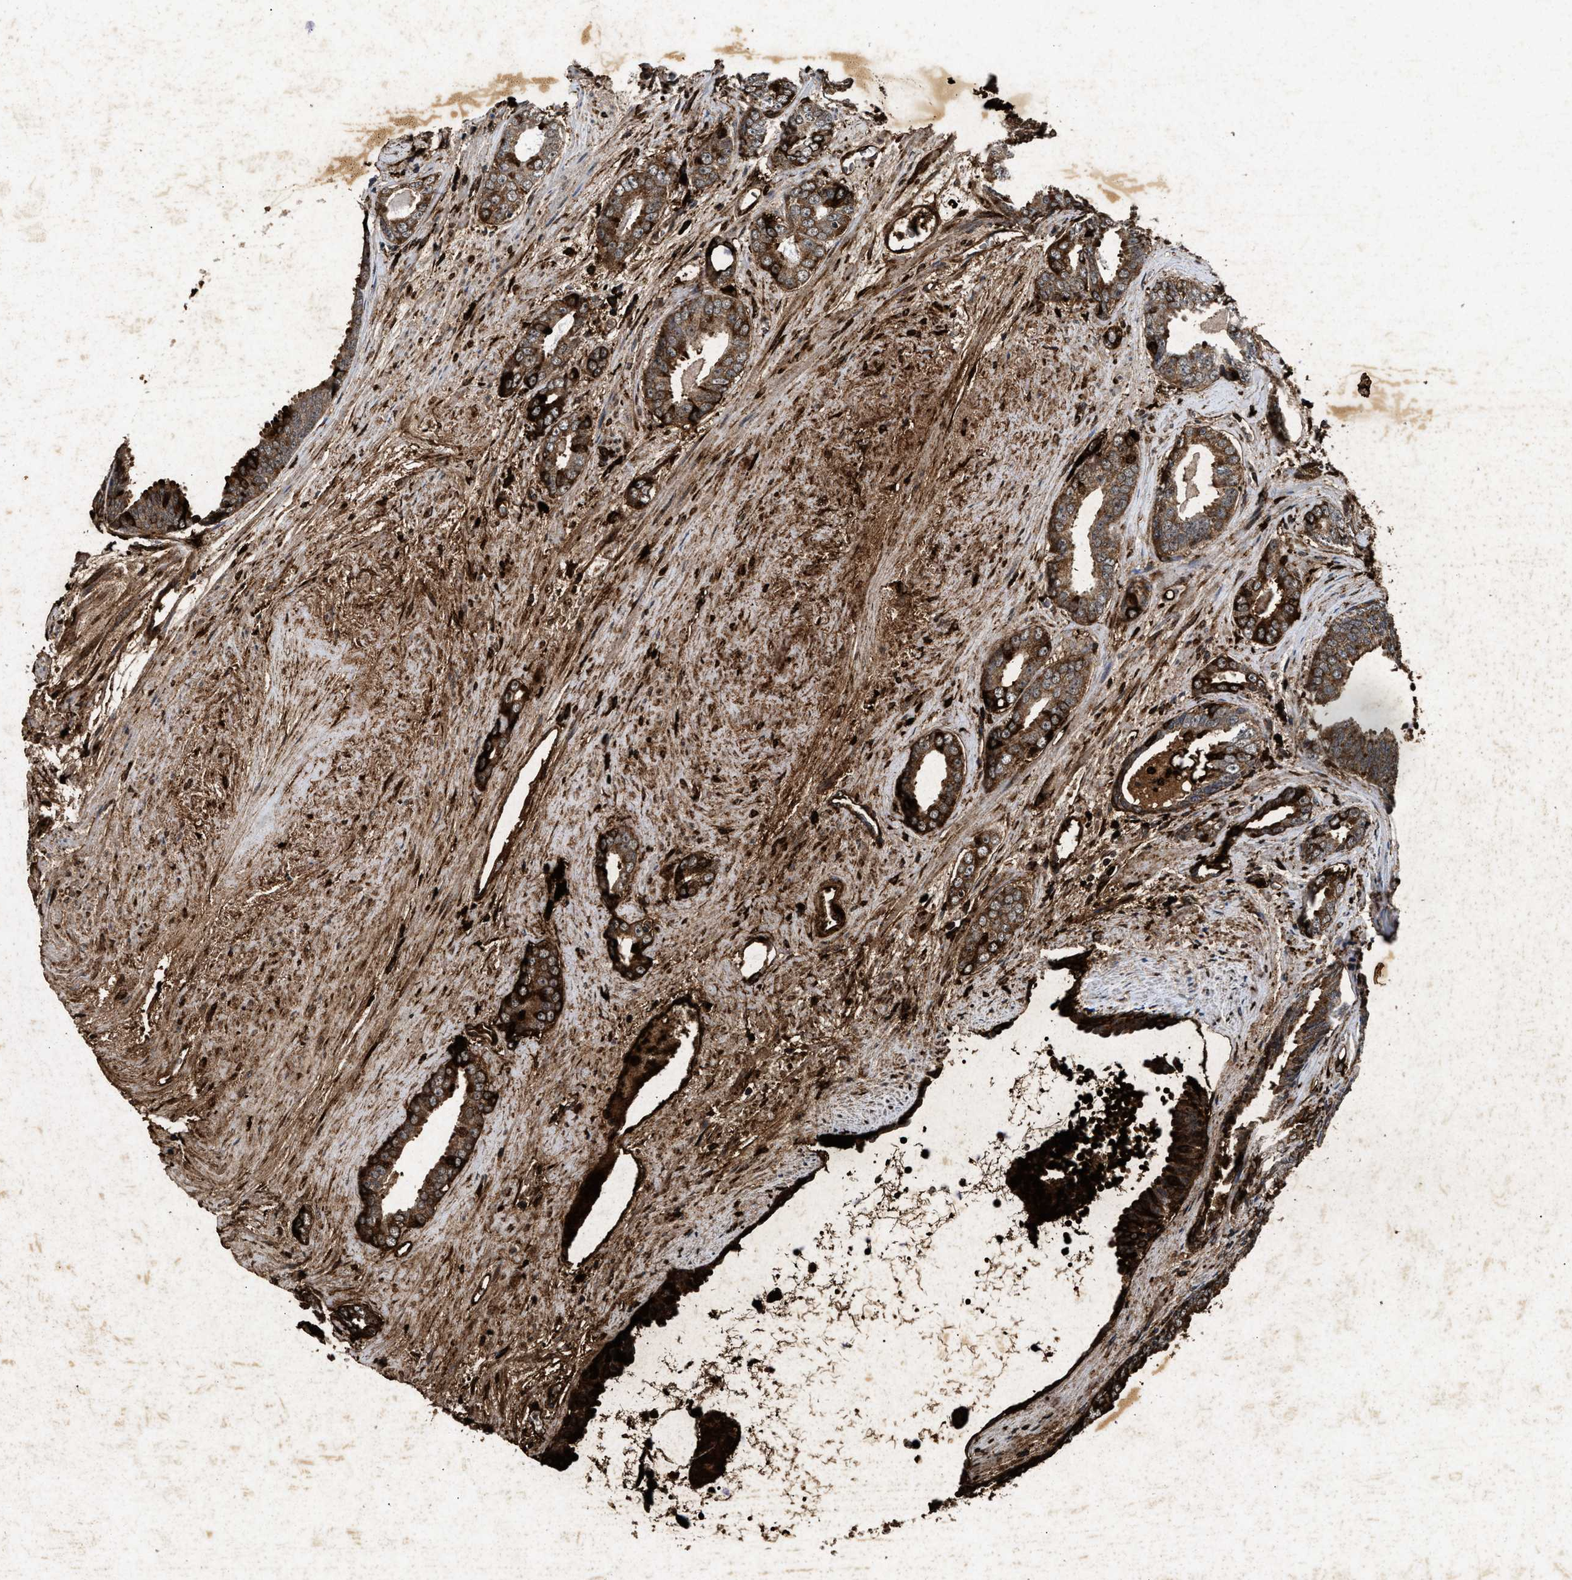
{"staining": {"intensity": "strong", "quantity": ">75%", "location": "cytoplasmic/membranous"}, "tissue": "prostate cancer", "cell_type": "Tumor cells", "image_type": "cancer", "snomed": [{"axis": "morphology", "description": "Adenocarcinoma, Medium grade"}, {"axis": "topography", "description": "Prostate"}], "caption": "Prostate cancer stained with a brown dye reveals strong cytoplasmic/membranous positive positivity in about >75% of tumor cells.", "gene": "ACOX1", "patient": {"sex": "male", "age": 79}}